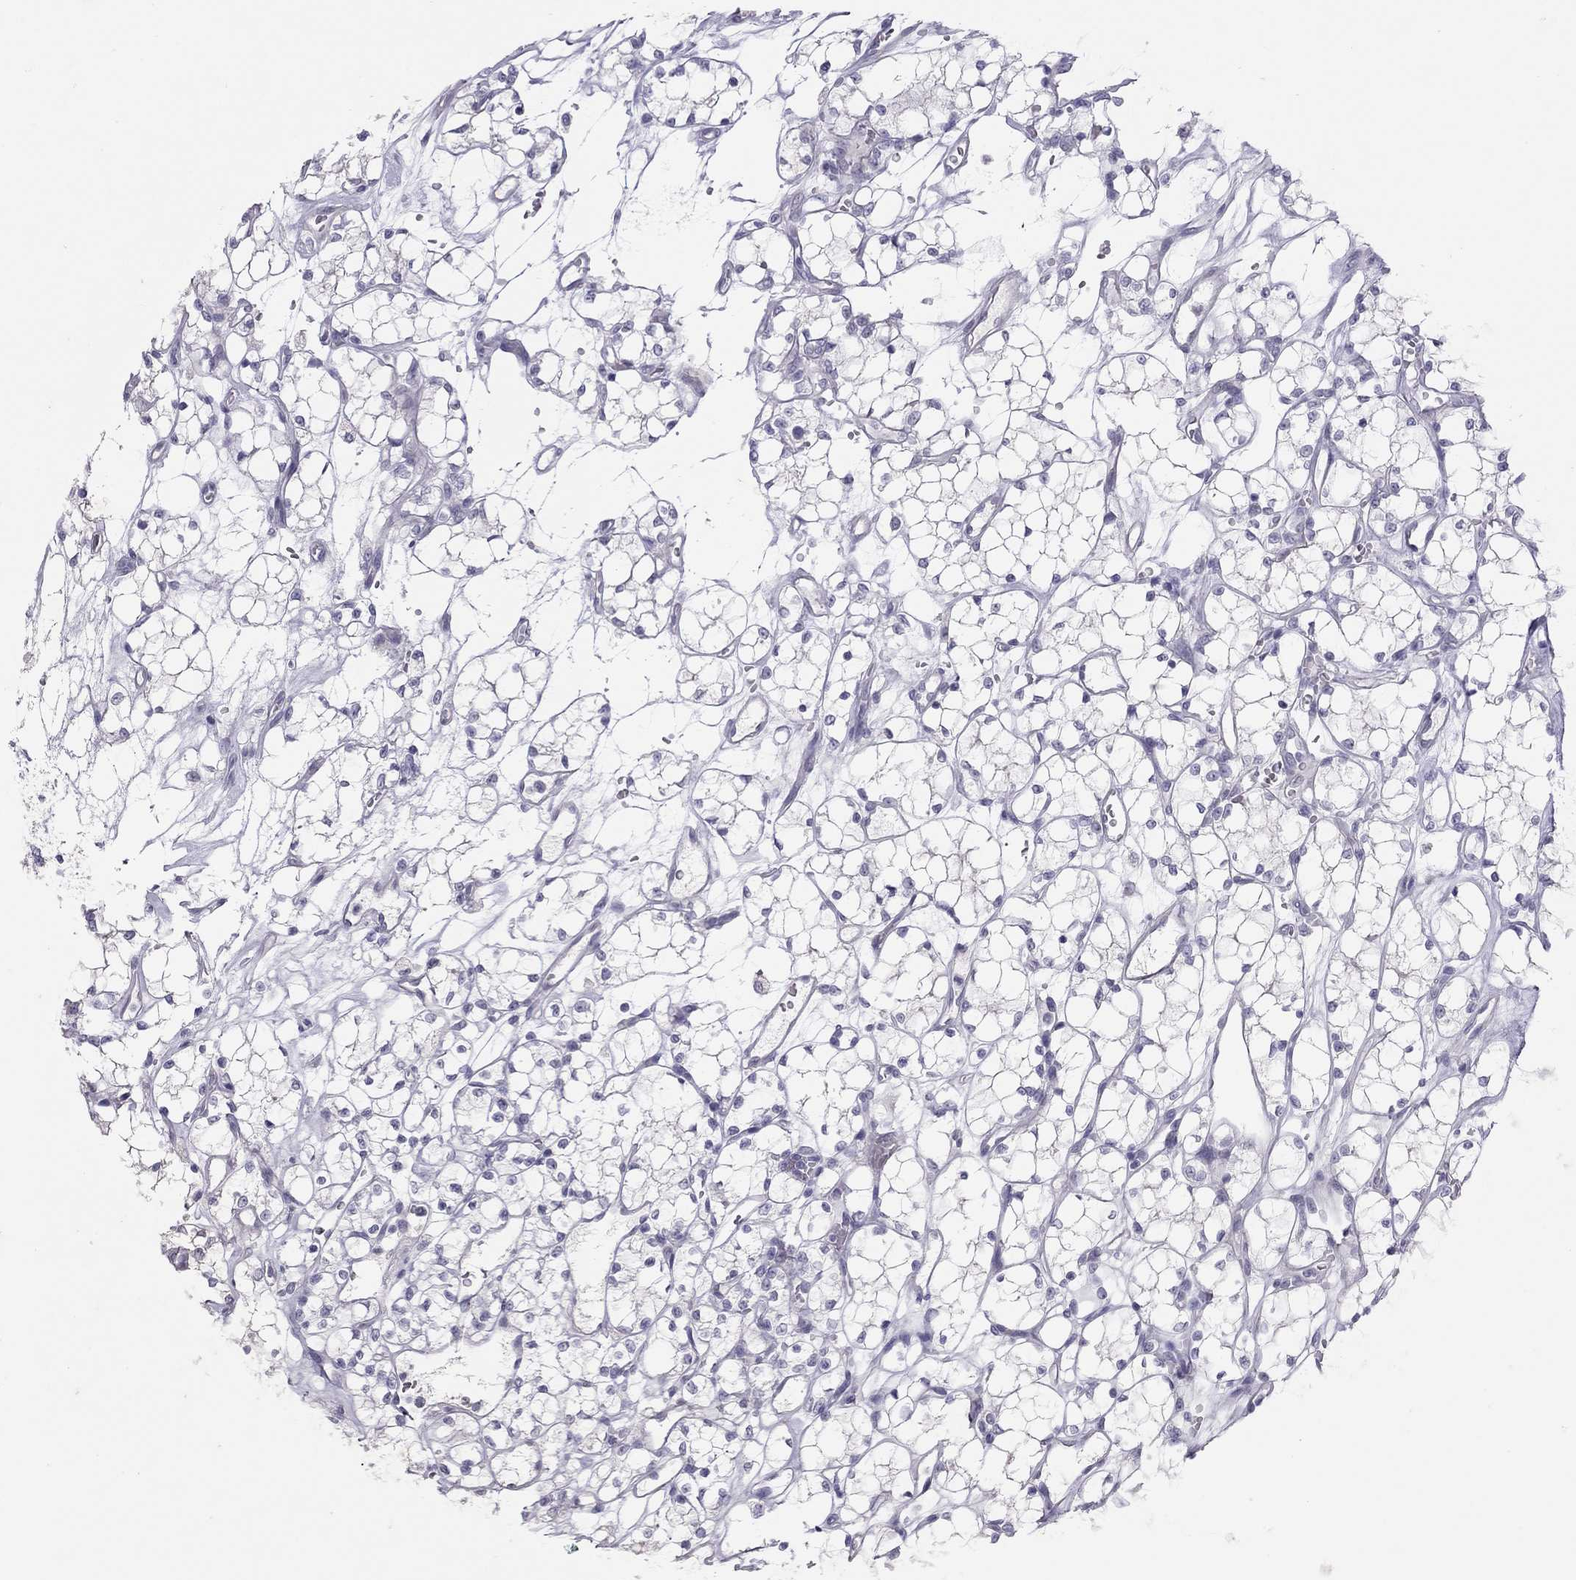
{"staining": {"intensity": "negative", "quantity": "none", "location": "none"}, "tissue": "renal cancer", "cell_type": "Tumor cells", "image_type": "cancer", "snomed": [{"axis": "morphology", "description": "Adenocarcinoma, NOS"}, {"axis": "topography", "description": "Kidney"}], "caption": "The immunohistochemistry (IHC) photomicrograph has no significant staining in tumor cells of adenocarcinoma (renal) tissue. (DAB (3,3'-diaminobenzidine) IHC visualized using brightfield microscopy, high magnification).", "gene": "MUC16", "patient": {"sex": "female", "age": 69}}